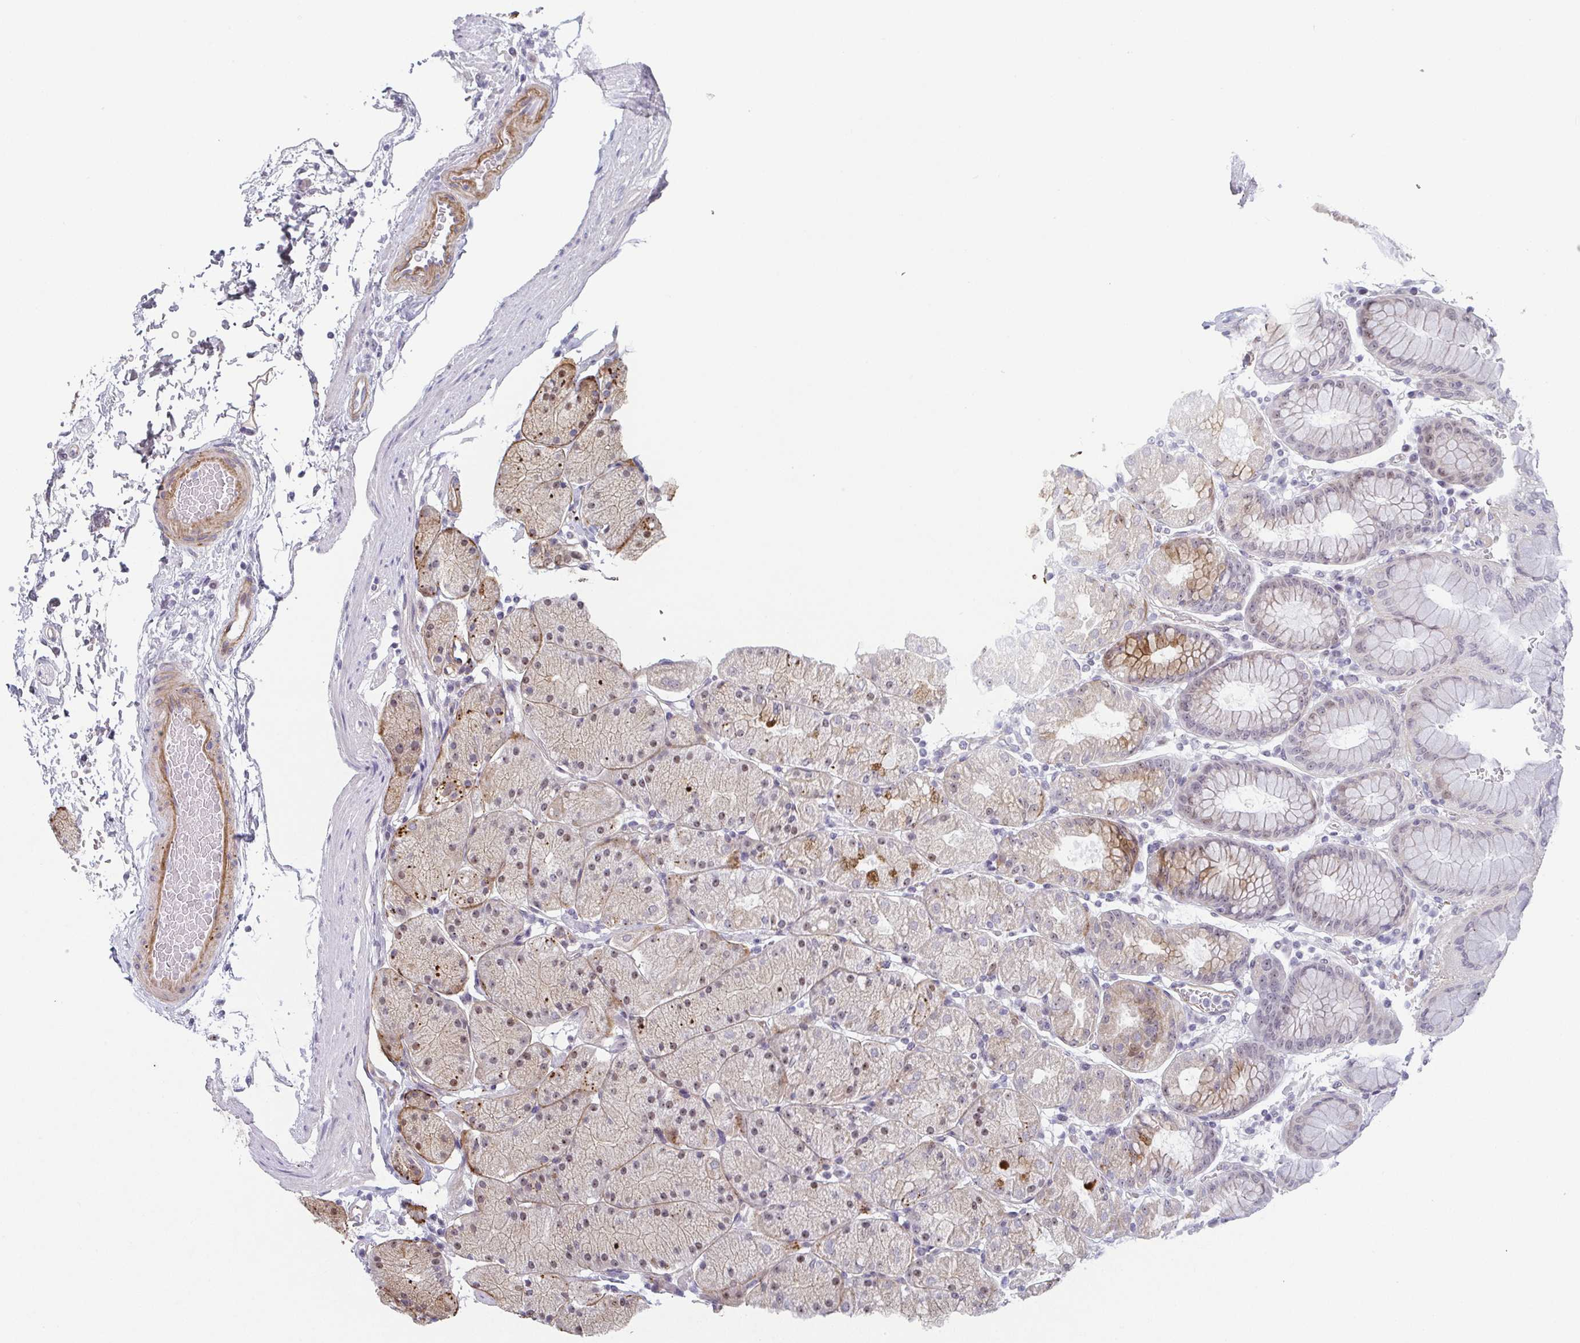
{"staining": {"intensity": "moderate", "quantity": "<25%", "location": "cytoplasmic/membranous,nuclear"}, "tissue": "stomach", "cell_type": "Glandular cells", "image_type": "normal", "snomed": [{"axis": "morphology", "description": "Normal tissue, NOS"}, {"axis": "topography", "description": "Stomach, upper"}, {"axis": "topography", "description": "Stomach"}], "caption": "Moderate cytoplasmic/membranous,nuclear protein expression is identified in approximately <25% of glandular cells in stomach. (brown staining indicates protein expression, while blue staining denotes nuclei).", "gene": "EXOSC7", "patient": {"sex": "male", "age": 76}}